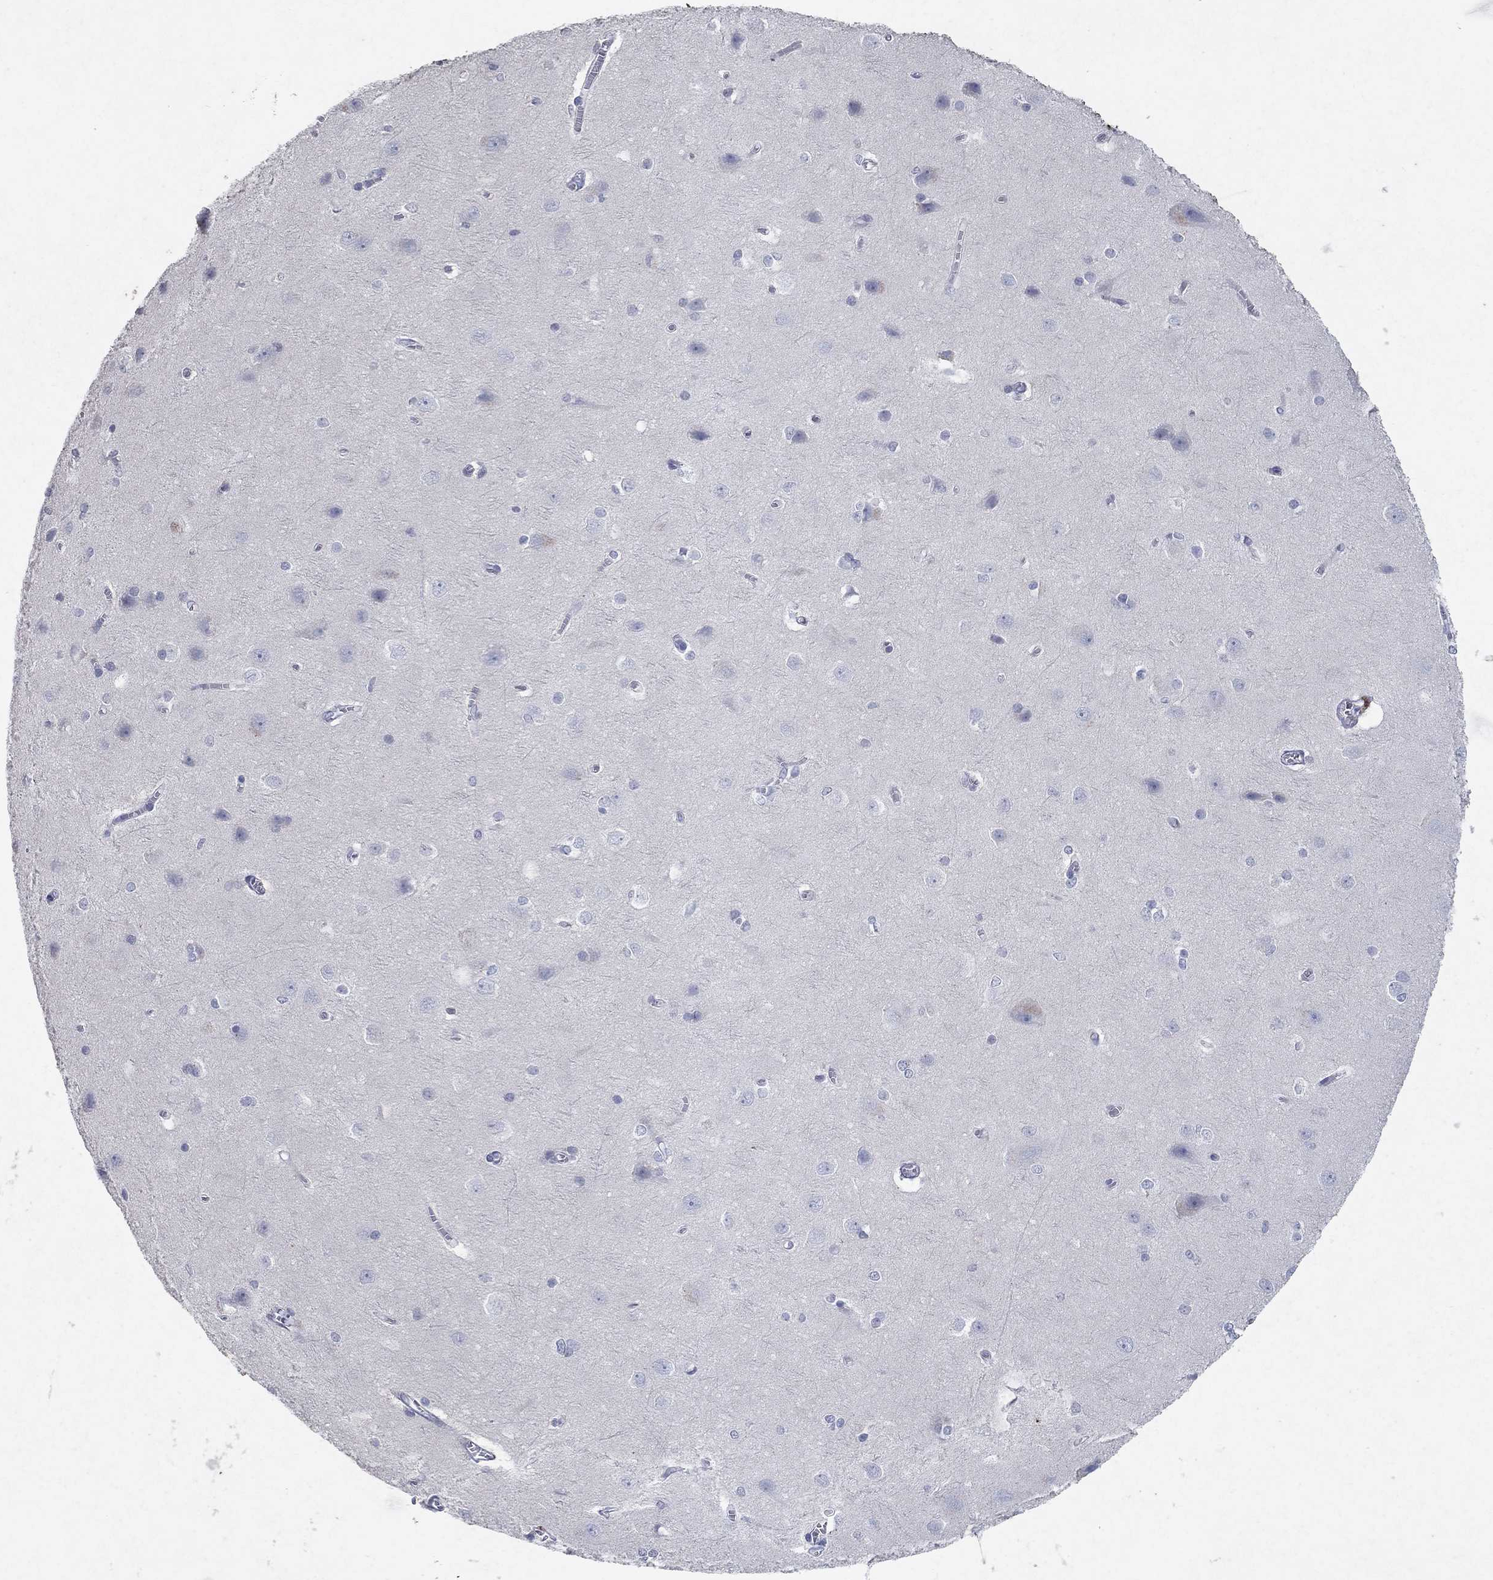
{"staining": {"intensity": "weak", "quantity": "<25%", "location": "cytoplasmic/membranous"}, "tissue": "cerebral cortex", "cell_type": "Endothelial cells", "image_type": "normal", "snomed": [{"axis": "morphology", "description": "Normal tissue, NOS"}, {"axis": "topography", "description": "Cerebral cortex"}], "caption": "Endothelial cells are negative for protein expression in benign human cerebral cortex. The staining is performed using DAB (3,3'-diaminobenzidine) brown chromogen with nuclei counter-stained in using hematoxylin.", "gene": "KRT40", "patient": {"sex": "male", "age": 37}}